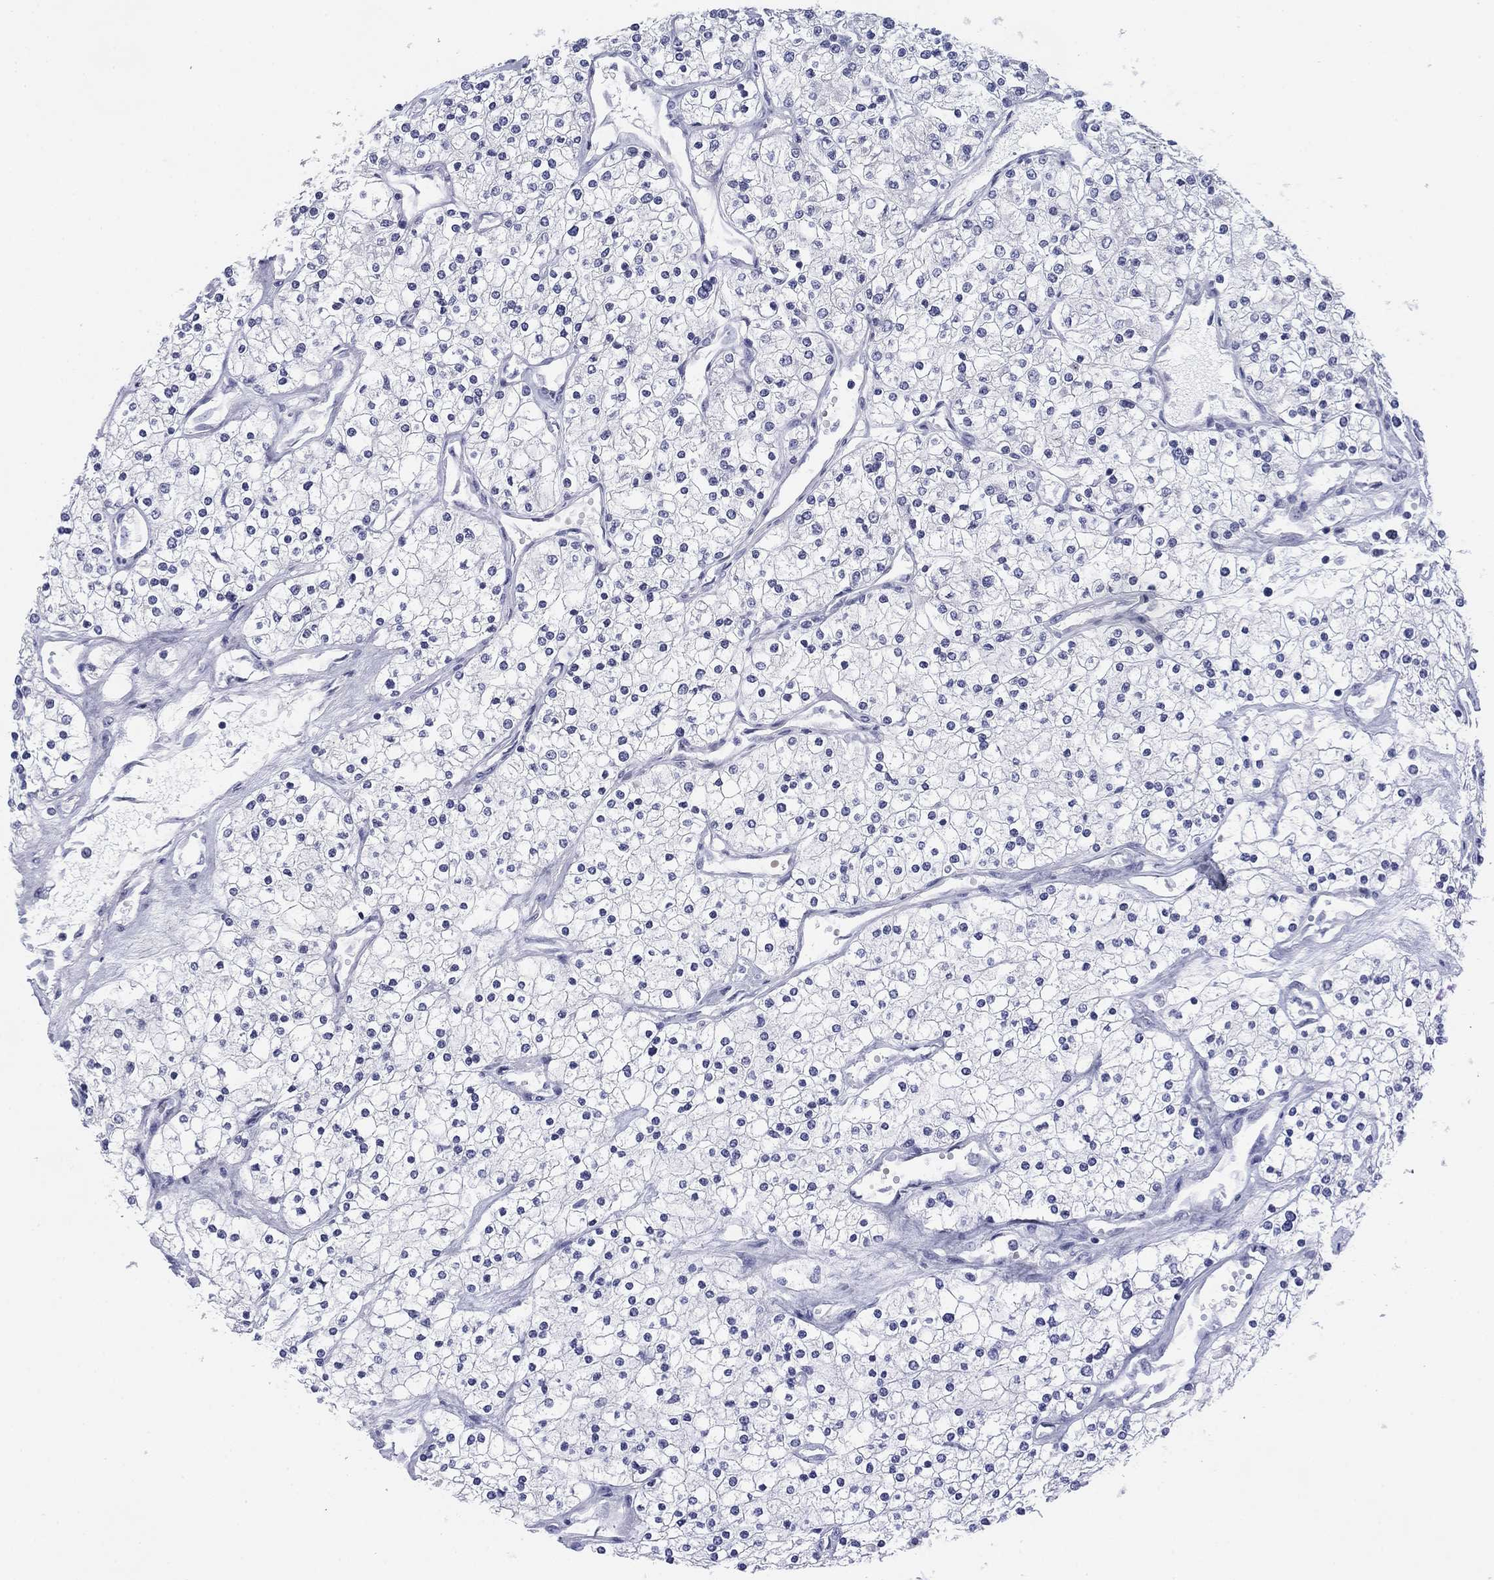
{"staining": {"intensity": "negative", "quantity": "none", "location": "none"}, "tissue": "renal cancer", "cell_type": "Tumor cells", "image_type": "cancer", "snomed": [{"axis": "morphology", "description": "Adenocarcinoma, NOS"}, {"axis": "topography", "description": "Kidney"}], "caption": "Photomicrograph shows no protein positivity in tumor cells of adenocarcinoma (renal) tissue.", "gene": "PRPH", "patient": {"sex": "male", "age": 80}}